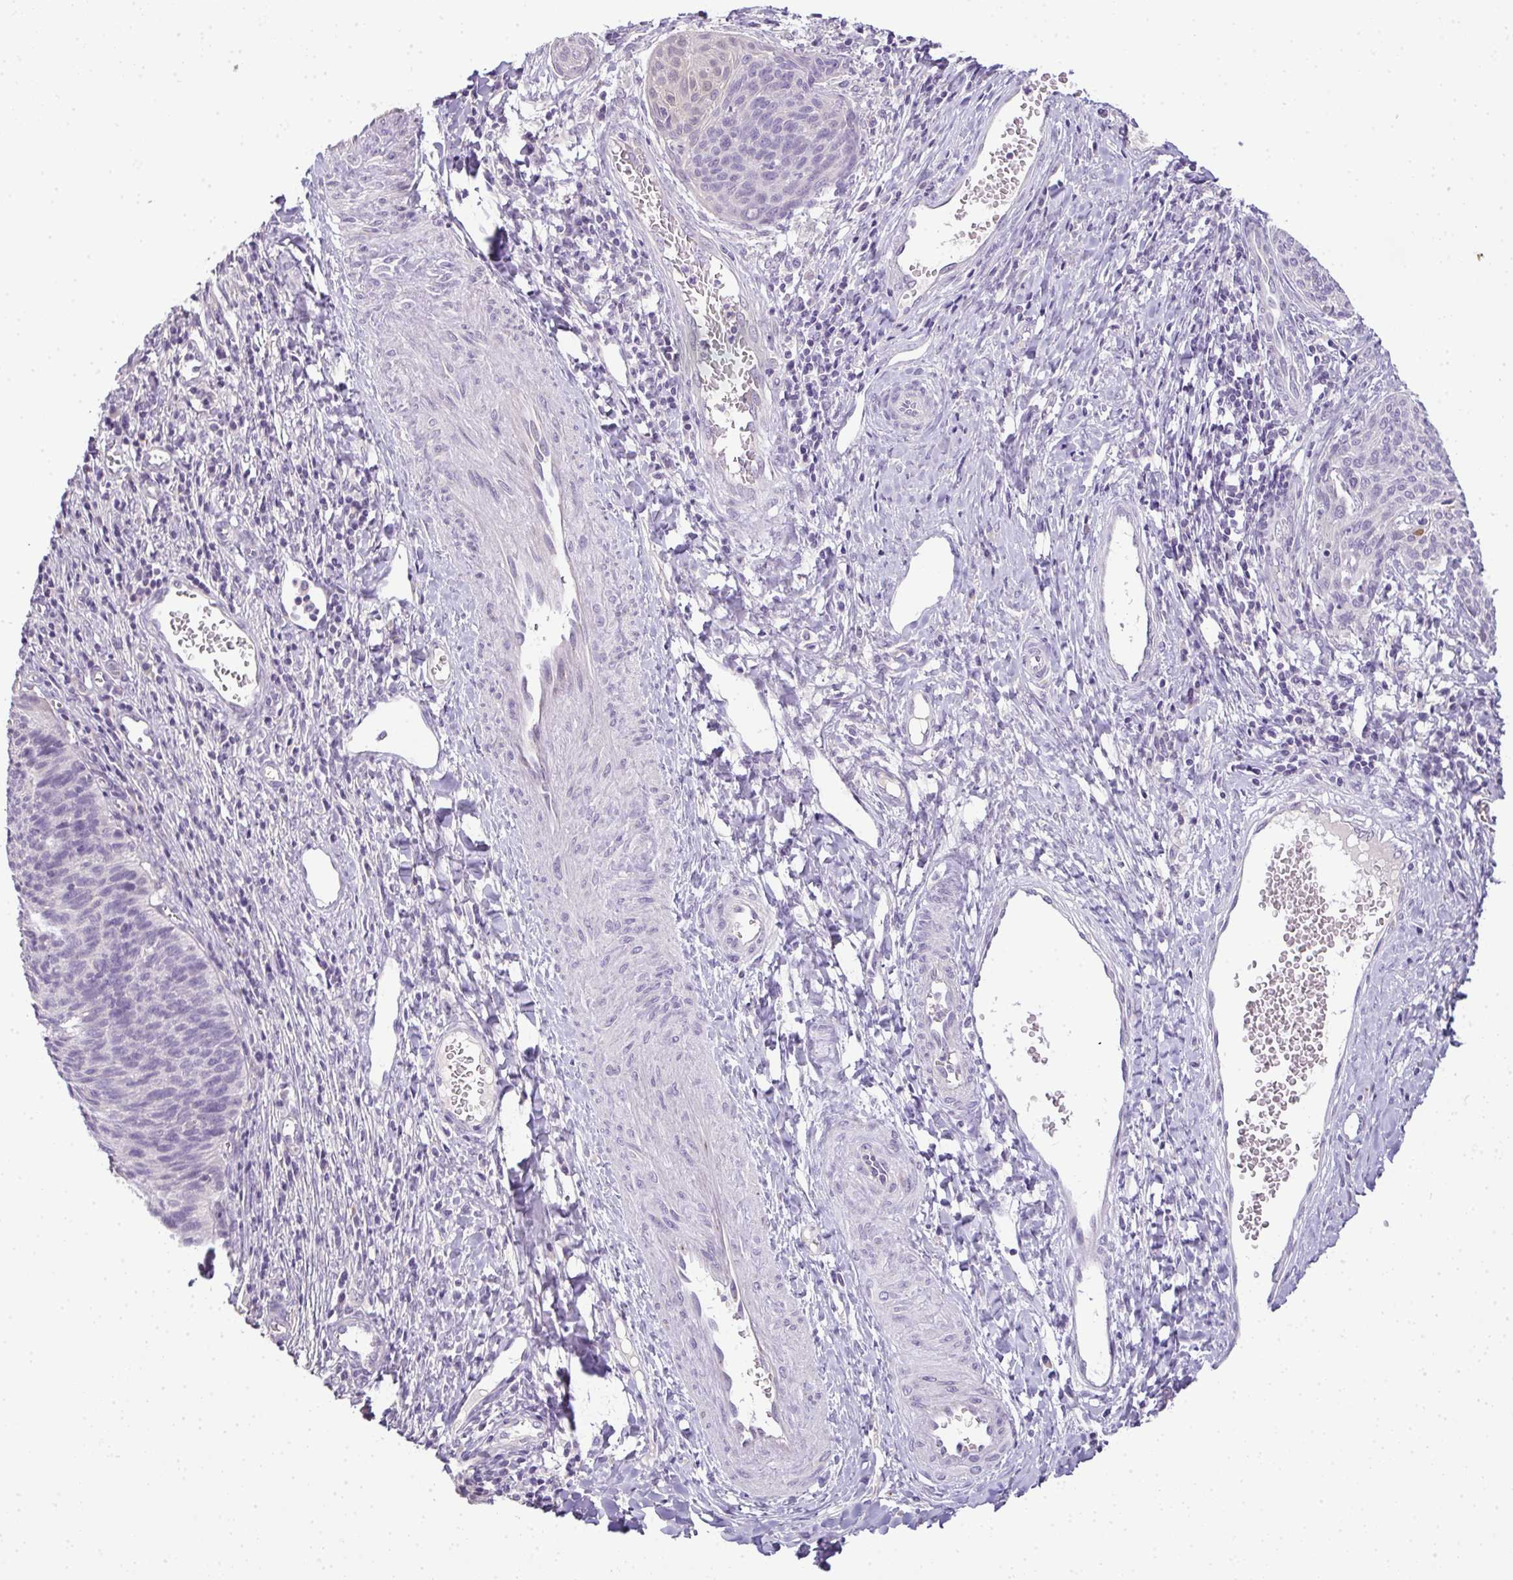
{"staining": {"intensity": "negative", "quantity": "none", "location": "none"}, "tissue": "cervical cancer", "cell_type": "Tumor cells", "image_type": "cancer", "snomed": [{"axis": "morphology", "description": "Squamous cell carcinoma, NOS"}, {"axis": "topography", "description": "Cervix"}], "caption": "This is an IHC photomicrograph of human cervical squamous cell carcinoma. There is no positivity in tumor cells.", "gene": "CMPK1", "patient": {"sex": "female", "age": 49}}